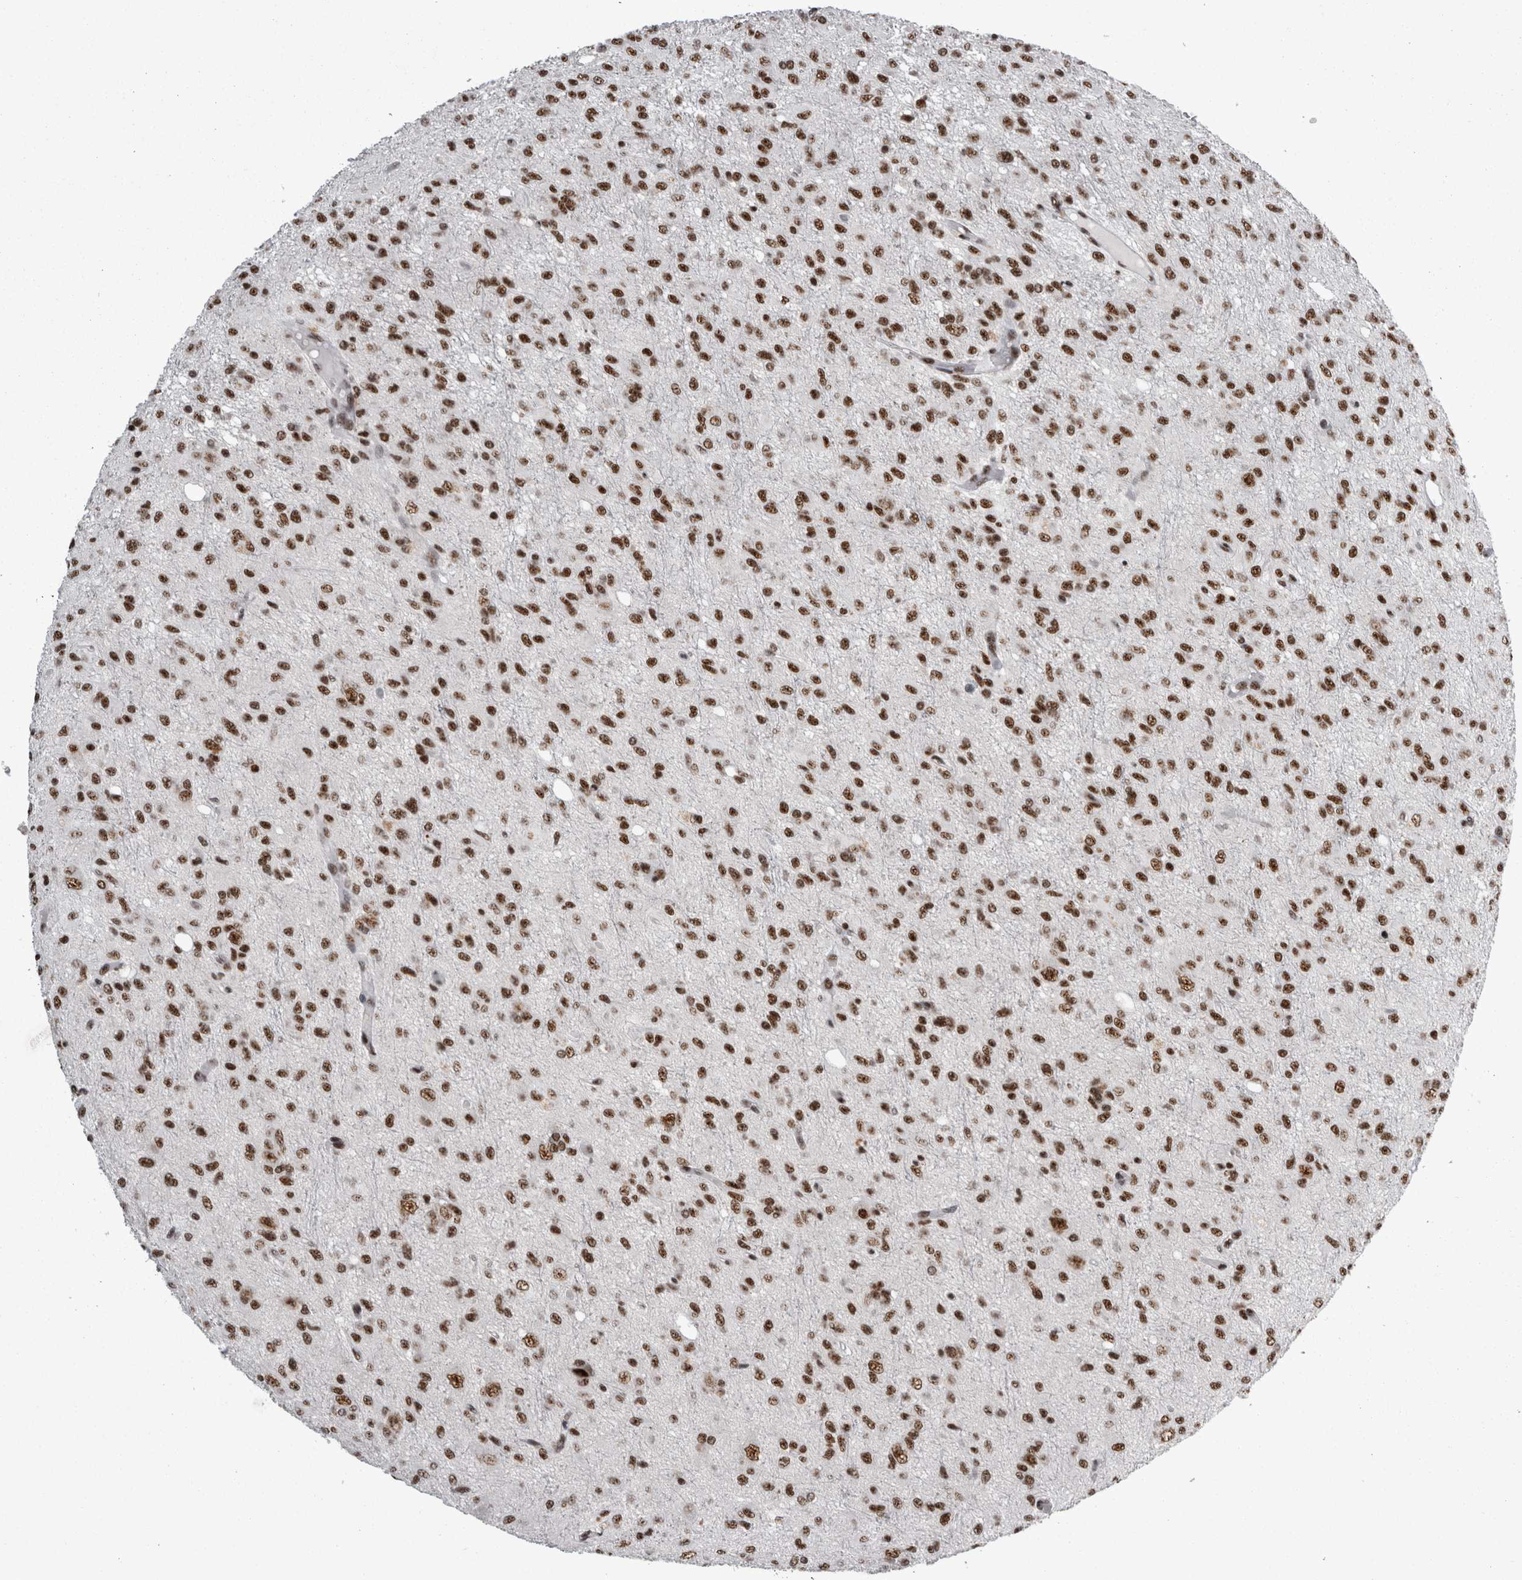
{"staining": {"intensity": "strong", "quantity": ">75%", "location": "nuclear"}, "tissue": "glioma", "cell_type": "Tumor cells", "image_type": "cancer", "snomed": [{"axis": "morphology", "description": "Glioma, malignant, High grade"}, {"axis": "topography", "description": "Brain"}], "caption": "Strong nuclear expression for a protein is appreciated in approximately >75% of tumor cells of malignant glioma (high-grade) using immunohistochemistry (IHC).", "gene": "SNRNP40", "patient": {"sex": "female", "age": 59}}